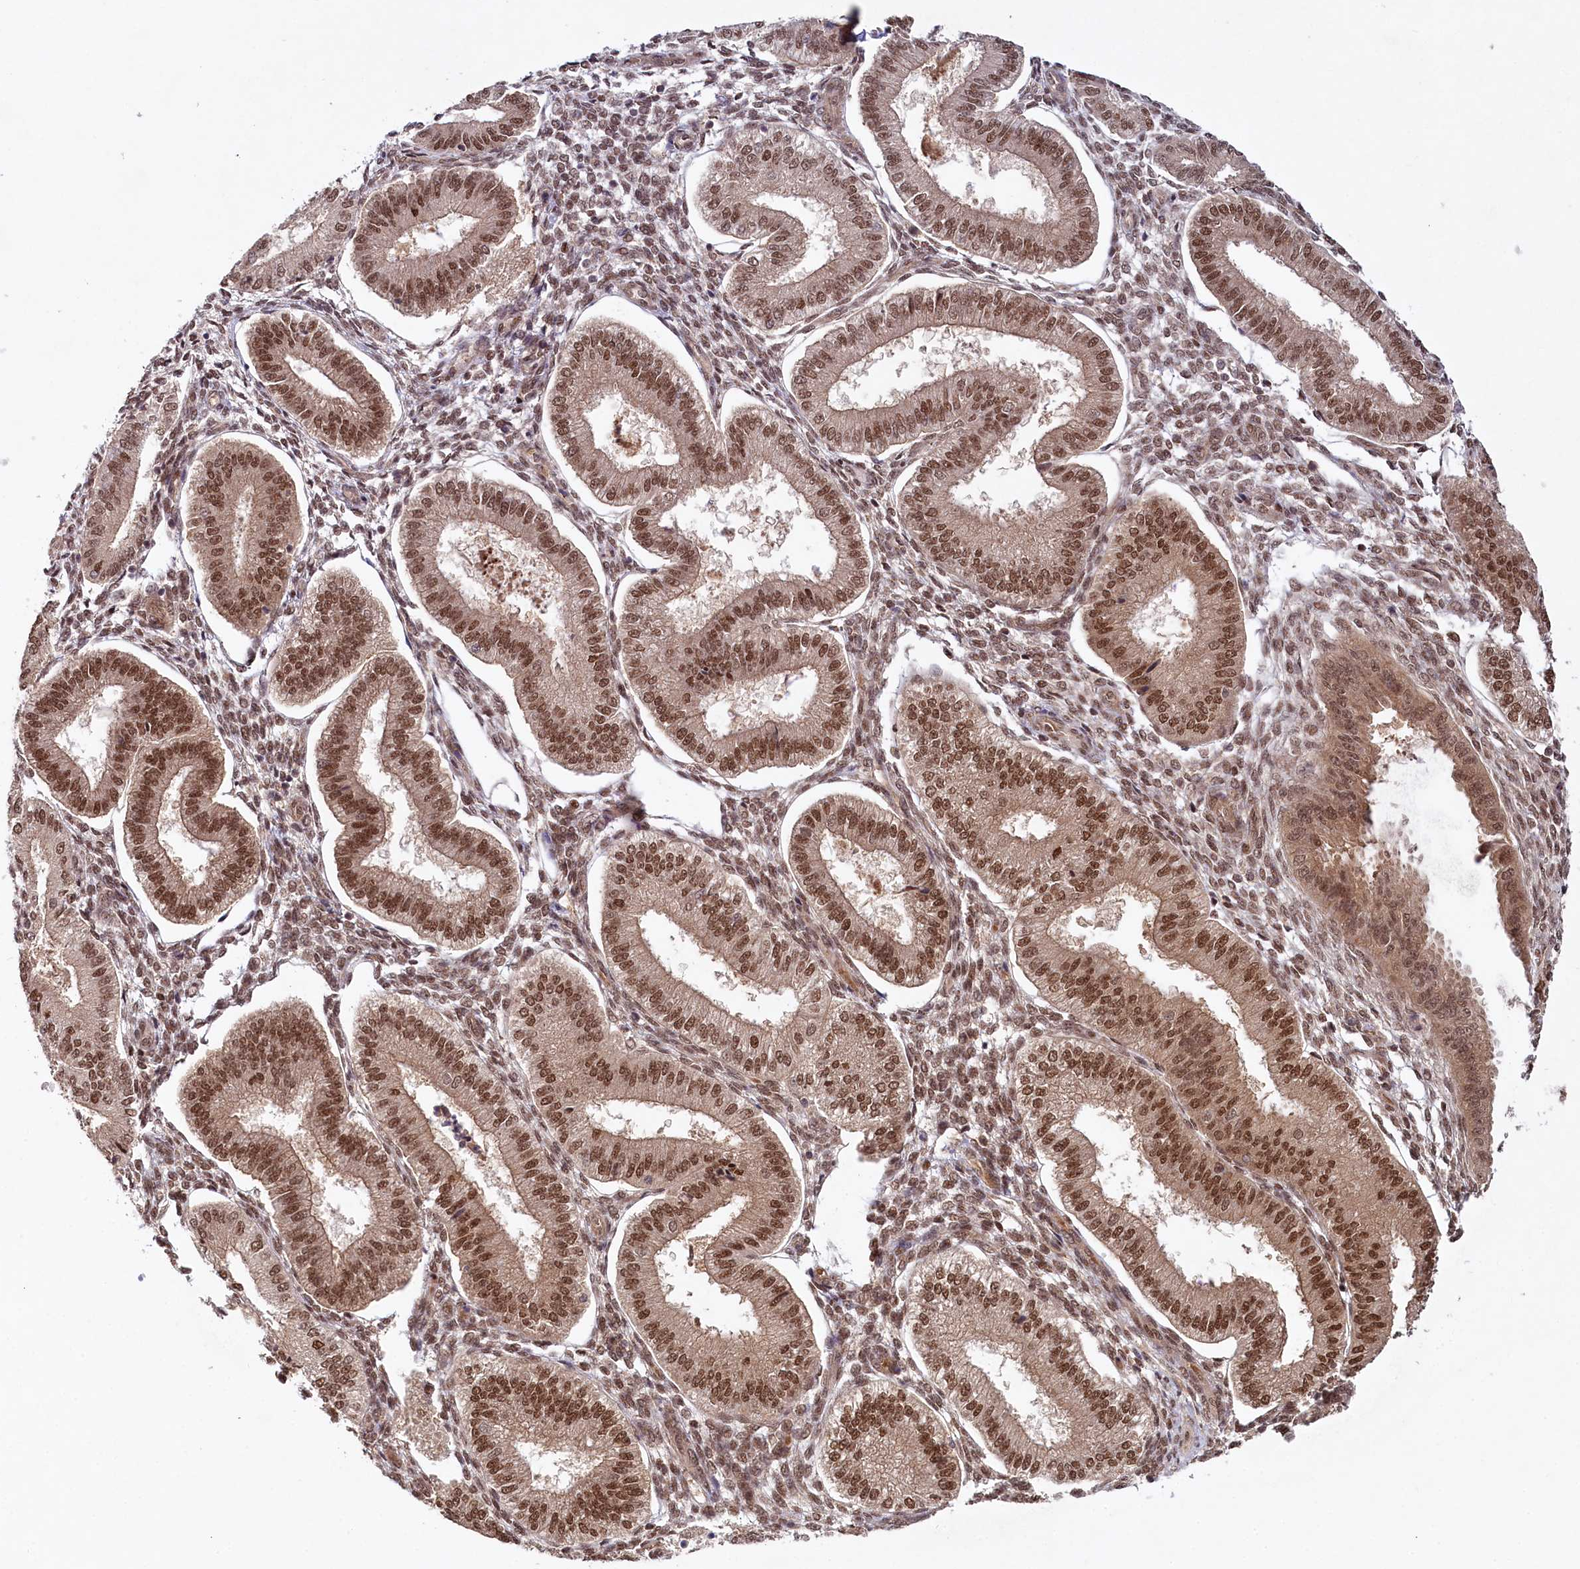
{"staining": {"intensity": "moderate", "quantity": ">75%", "location": "nuclear"}, "tissue": "endometrium", "cell_type": "Cells in endometrial stroma", "image_type": "normal", "snomed": [{"axis": "morphology", "description": "Normal tissue, NOS"}, {"axis": "topography", "description": "Endometrium"}], "caption": "A brown stain shows moderate nuclear positivity of a protein in cells in endometrial stroma of benign endometrium. Immunohistochemistry stains the protein of interest in brown and the nuclei are stained blue.", "gene": "CCDC65", "patient": {"sex": "female", "age": 39}}